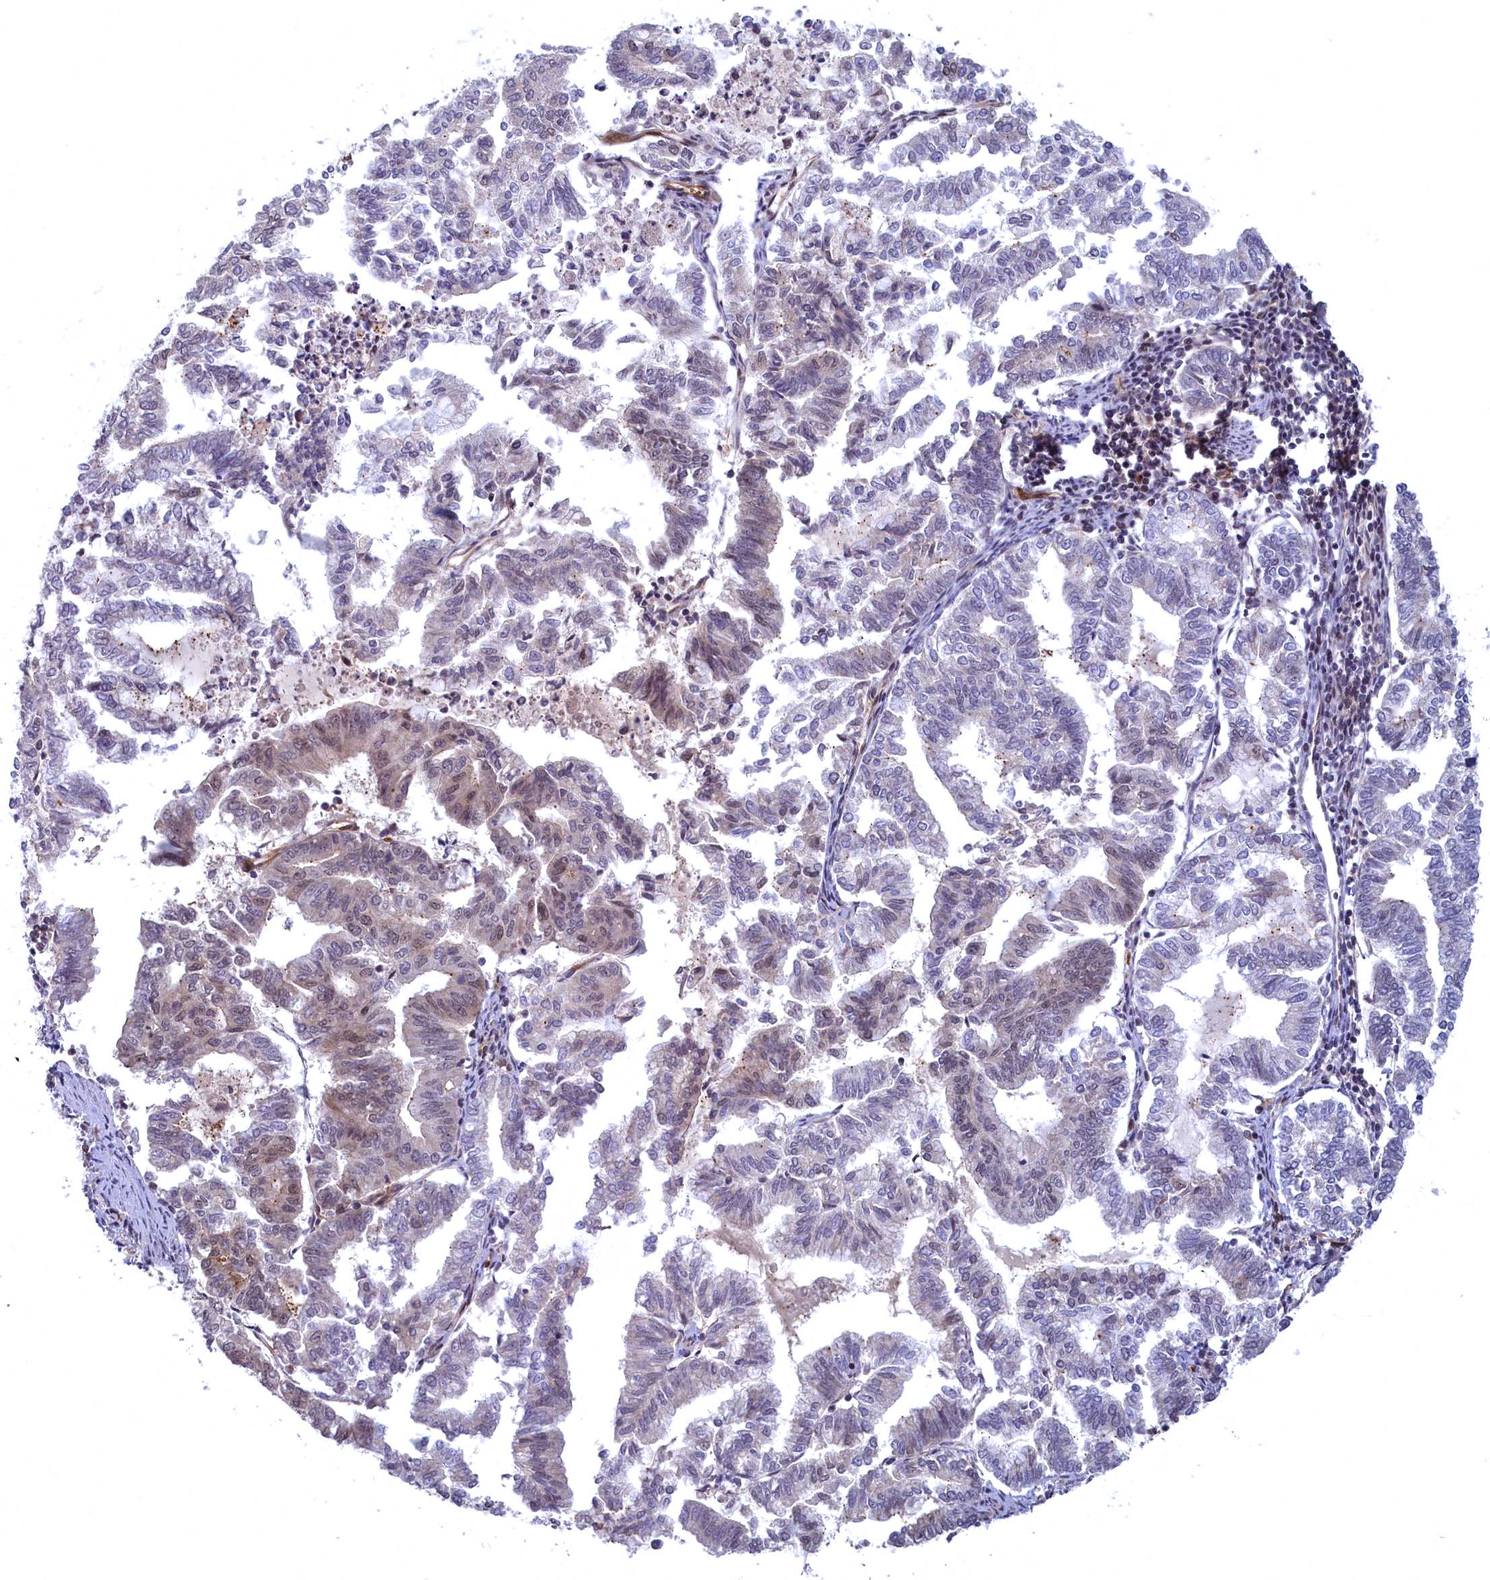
{"staining": {"intensity": "weak", "quantity": "<25%", "location": "nuclear"}, "tissue": "endometrial cancer", "cell_type": "Tumor cells", "image_type": "cancer", "snomed": [{"axis": "morphology", "description": "Adenocarcinoma, NOS"}, {"axis": "topography", "description": "Endometrium"}], "caption": "Immunohistochemistry histopathology image of neoplastic tissue: adenocarcinoma (endometrial) stained with DAB (3,3'-diaminobenzidine) reveals no significant protein staining in tumor cells. (Brightfield microscopy of DAB immunohistochemistry at high magnification).", "gene": "SNRK", "patient": {"sex": "female", "age": 79}}